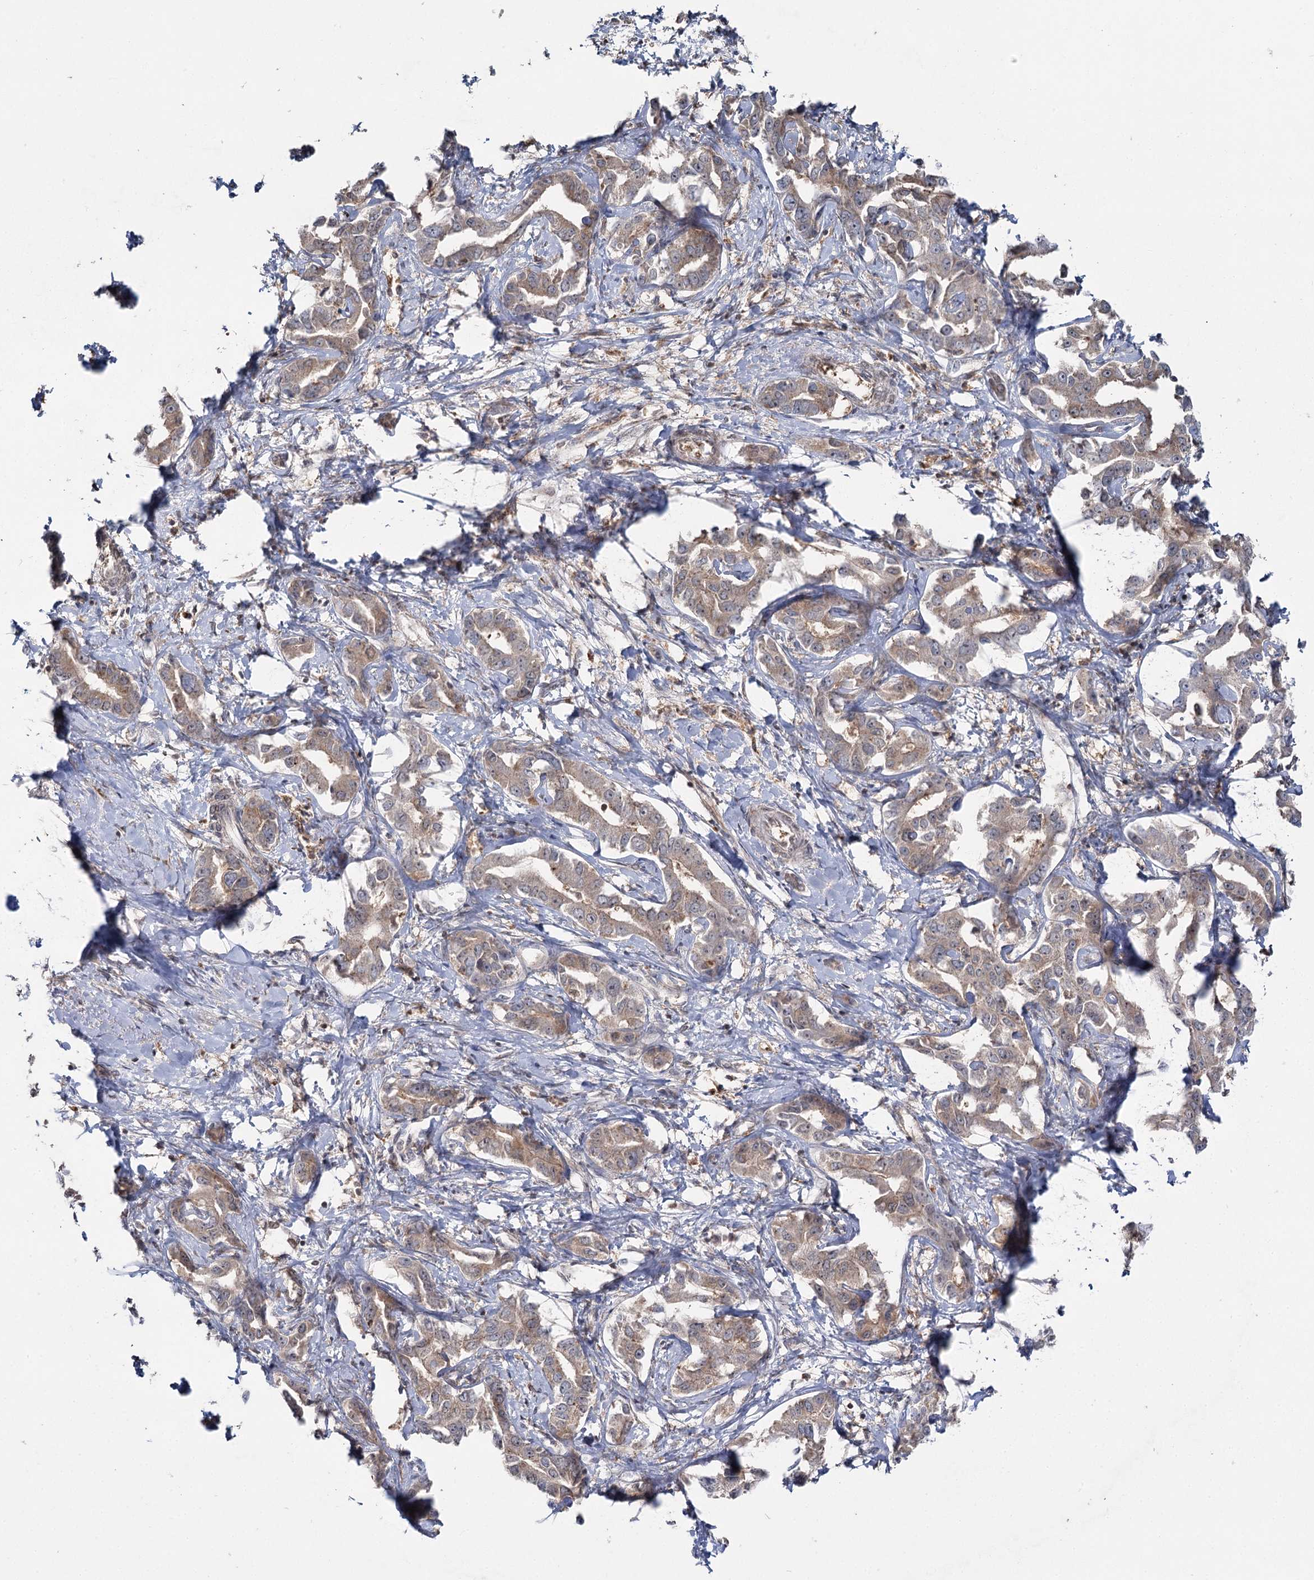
{"staining": {"intensity": "weak", "quantity": "25%-75%", "location": "cytoplasmic/membranous"}, "tissue": "liver cancer", "cell_type": "Tumor cells", "image_type": "cancer", "snomed": [{"axis": "morphology", "description": "Cholangiocarcinoma"}, {"axis": "topography", "description": "Liver"}], "caption": "A histopathology image showing weak cytoplasmic/membranous expression in approximately 25%-75% of tumor cells in cholangiocarcinoma (liver), as visualized by brown immunohistochemical staining.", "gene": "WDR44", "patient": {"sex": "male", "age": 59}}